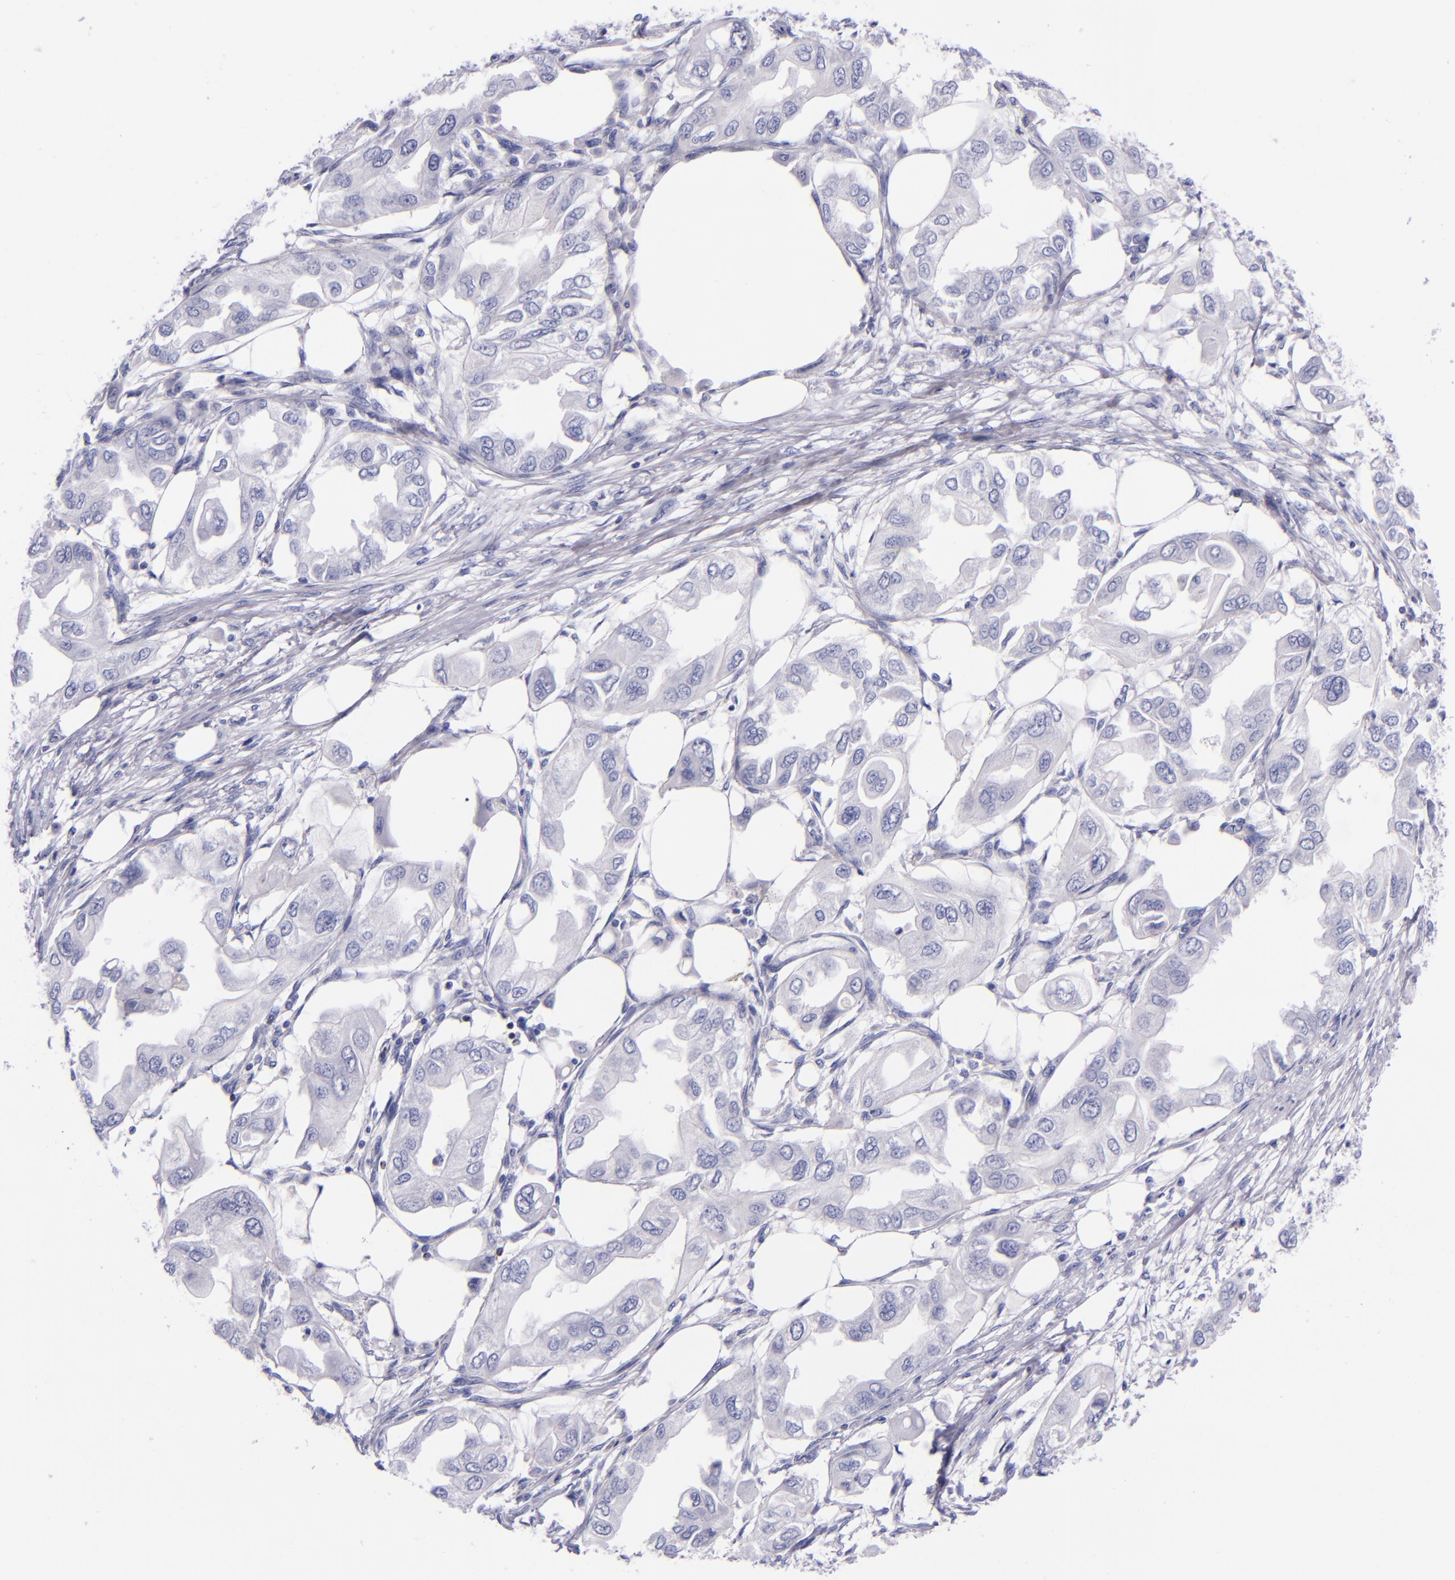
{"staining": {"intensity": "negative", "quantity": "none", "location": "none"}, "tissue": "endometrial cancer", "cell_type": "Tumor cells", "image_type": "cancer", "snomed": [{"axis": "morphology", "description": "Adenocarcinoma, NOS"}, {"axis": "topography", "description": "Endometrium"}], "caption": "DAB (3,3'-diaminobenzidine) immunohistochemical staining of endometrial adenocarcinoma displays no significant positivity in tumor cells.", "gene": "LAG3", "patient": {"sex": "female", "age": 67}}